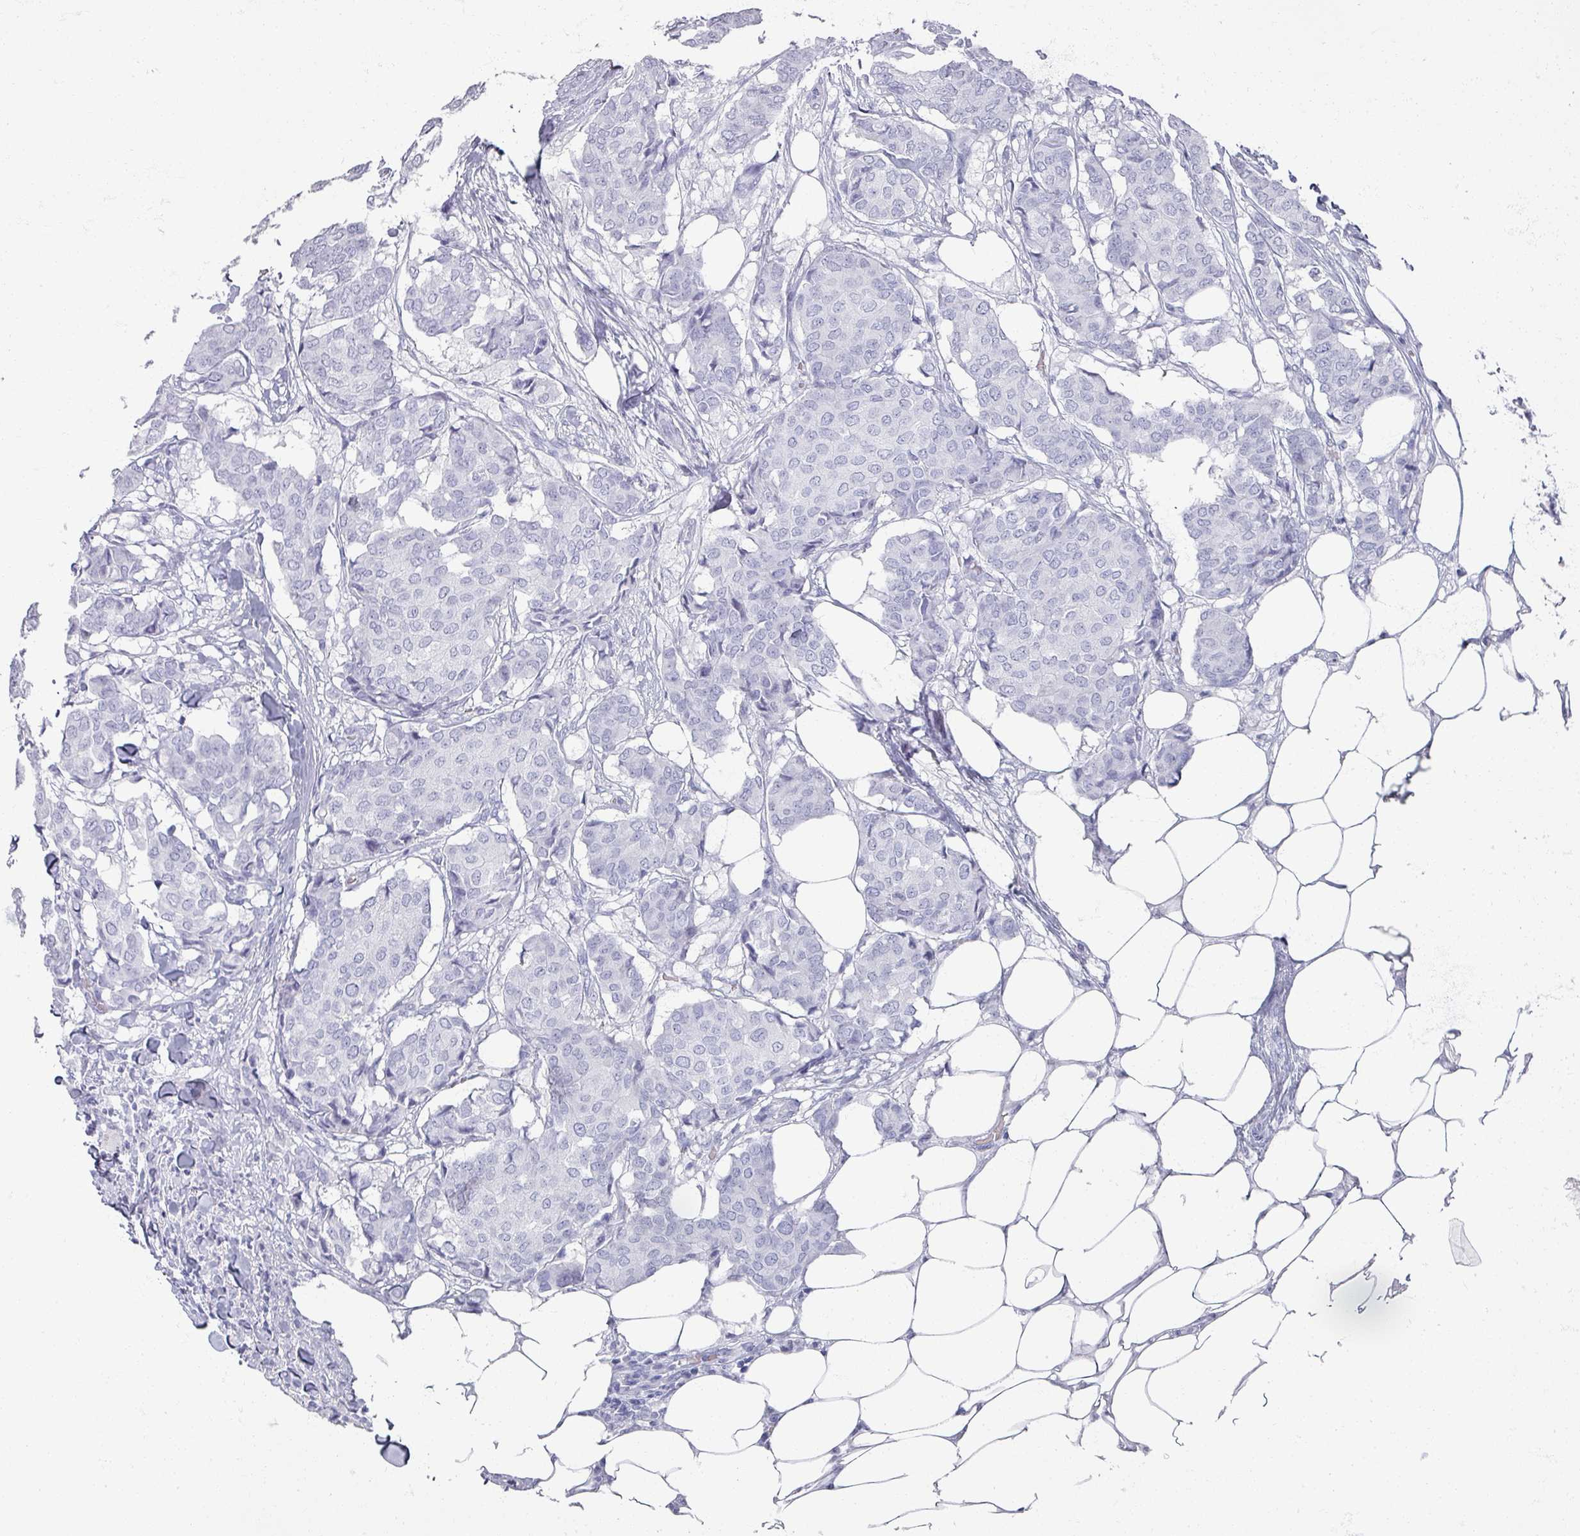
{"staining": {"intensity": "negative", "quantity": "none", "location": "none"}, "tissue": "breast cancer", "cell_type": "Tumor cells", "image_type": "cancer", "snomed": [{"axis": "morphology", "description": "Duct carcinoma"}, {"axis": "topography", "description": "Breast"}], "caption": "Breast cancer was stained to show a protein in brown. There is no significant positivity in tumor cells. (DAB IHC, high magnification).", "gene": "OMG", "patient": {"sex": "female", "age": 75}}